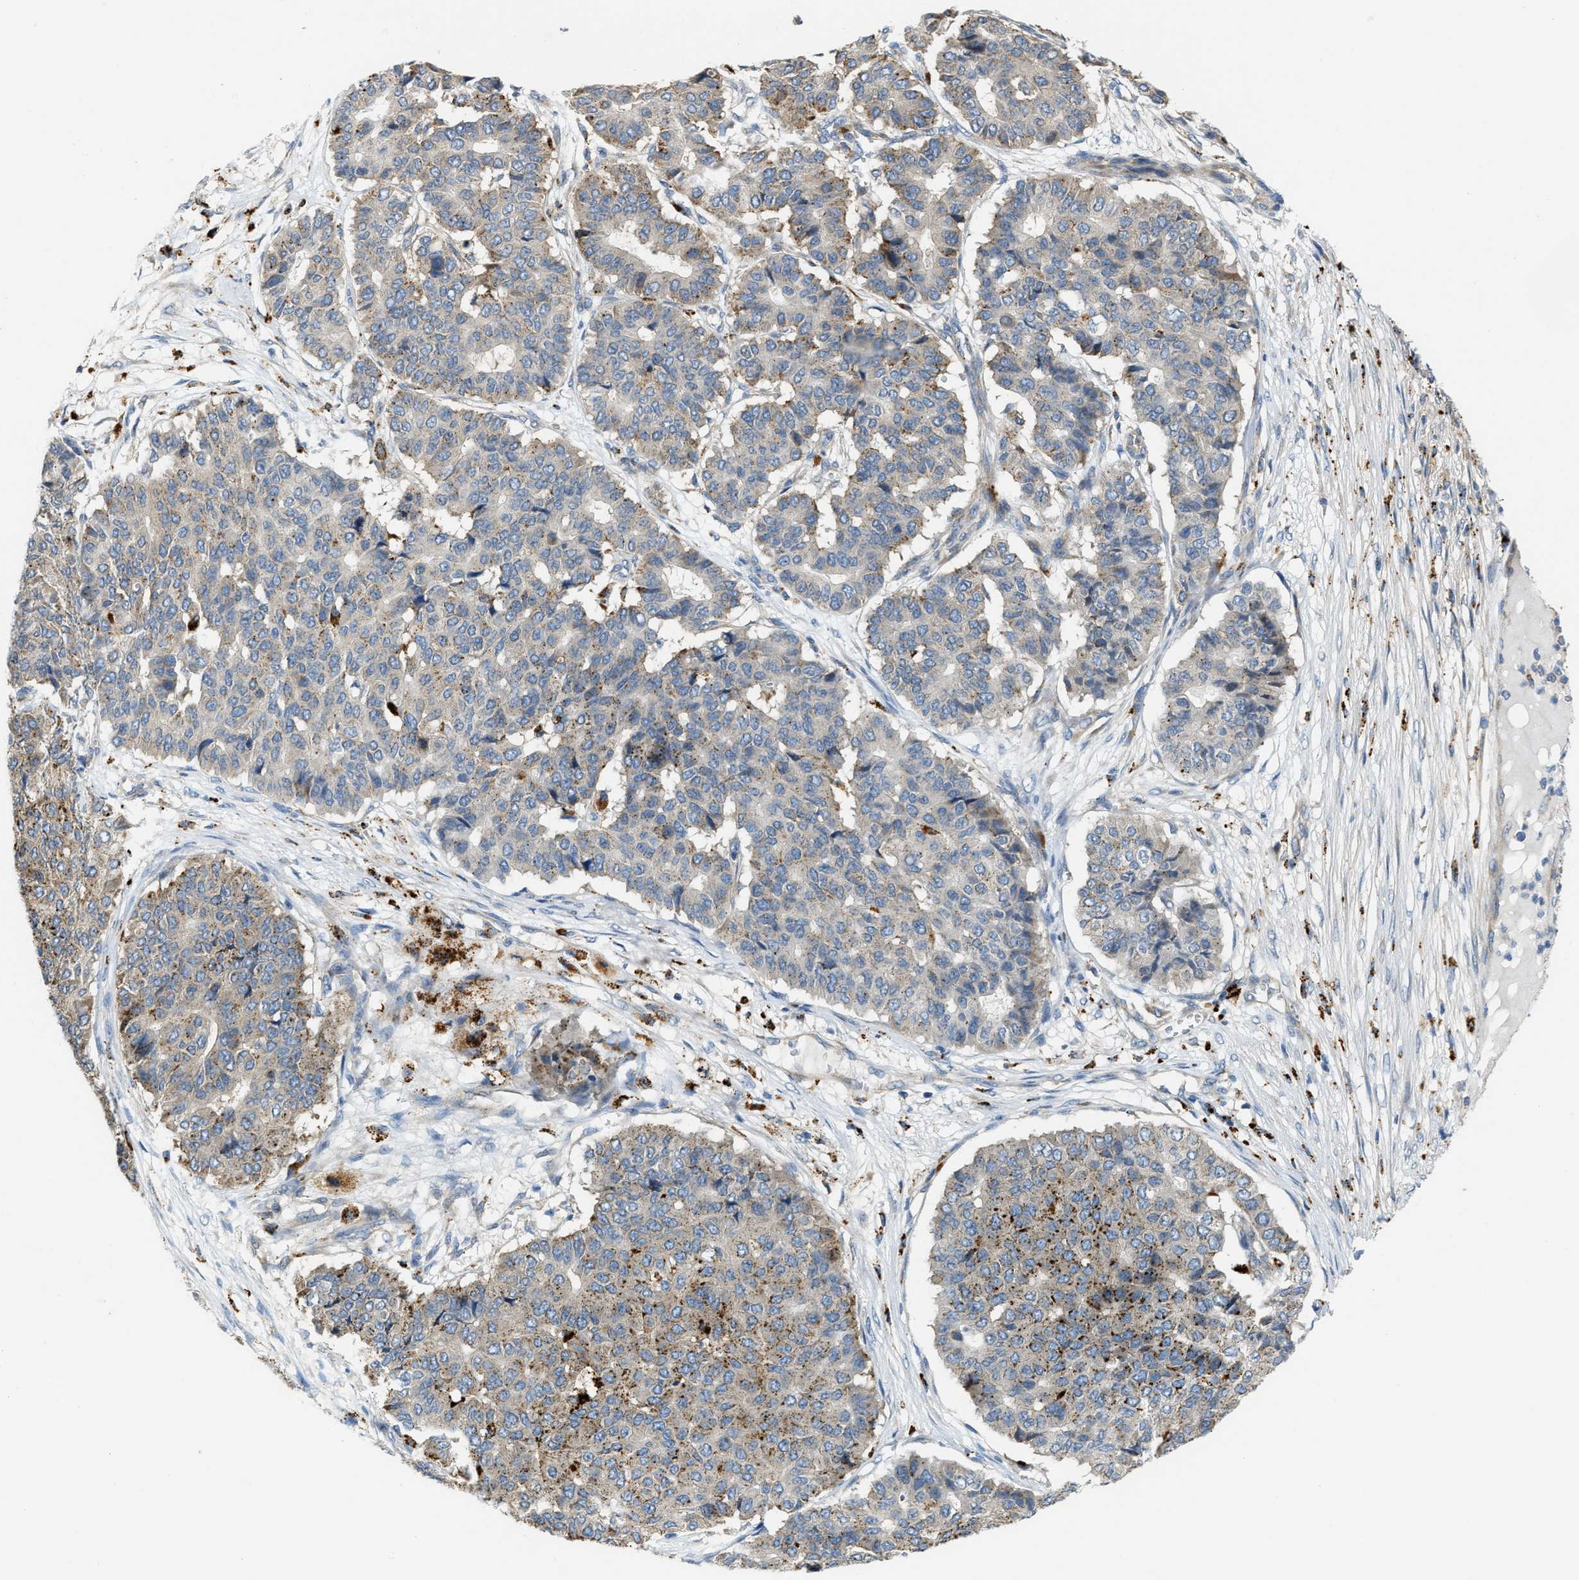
{"staining": {"intensity": "weak", "quantity": "<25%", "location": "cytoplasmic/membranous"}, "tissue": "pancreatic cancer", "cell_type": "Tumor cells", "image_type": "cancer", "snomed": [{"axis": "morphology", "description": "Adenocarcinoma, NOS"}, {"axis": "topography", "description": "Pancreas"}], "caption": "An IHC micrograph of pancreatic cancer (adenocarcinoma) is shown. There is no staining in tumor cells of pancreatic cancer (adenocarcinoma).", "gene": "KLHDC10", "patient": {"sex": "male", "age": 50}}